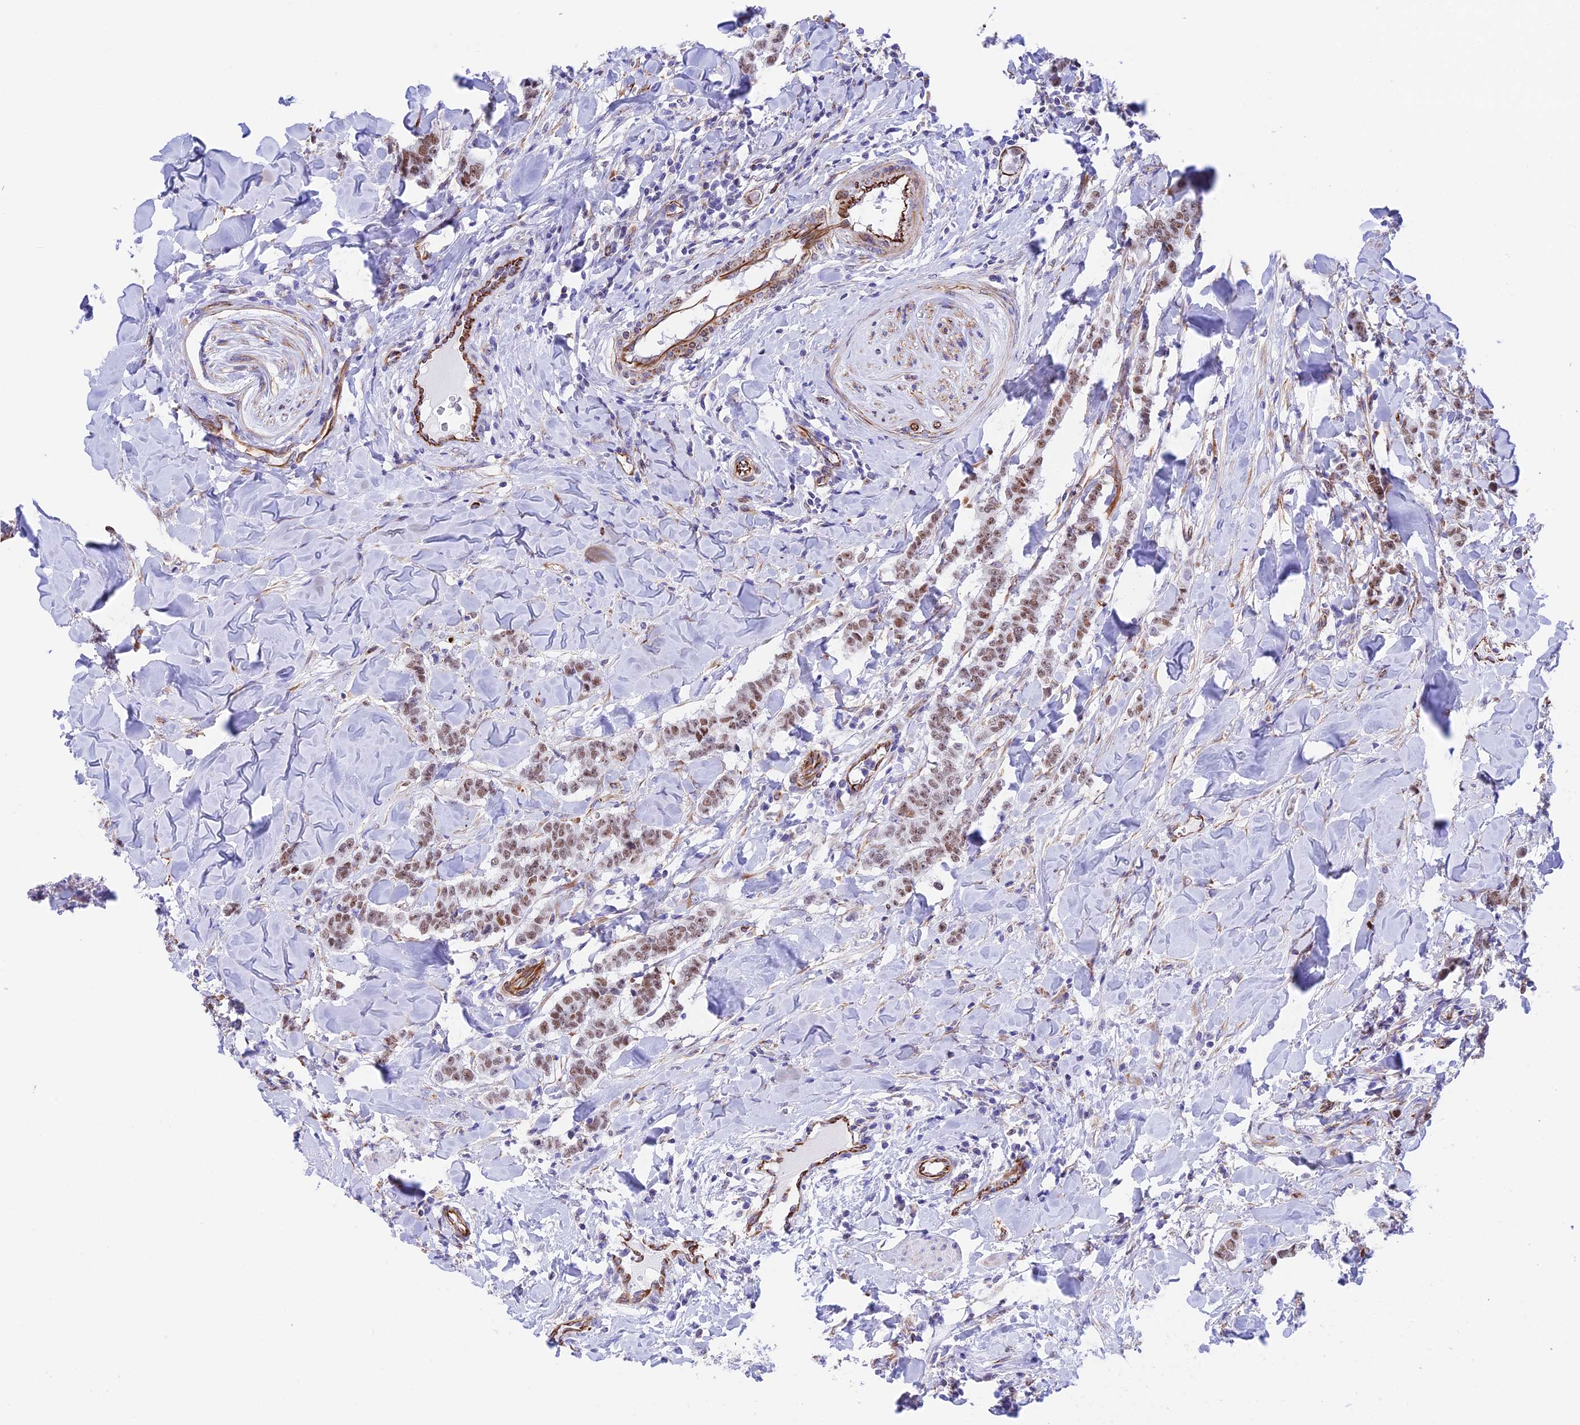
{"staining": {"intensity": "moderate", "quantity": ">75%", "location": "nuclear"}, "tissue": "breast cancer", "cell_type": "Tumor cells", "image_type": "cancer", "snomed": [{"axis": "morphology", "description": "Duct carcinoma"}, {"axis": "topography", "description": "Breast"}], "caption": "Immunohistochemical staining of breast intraductal carcinoma shows medium levels of moderate nuclear staining in approximately >75% of tumor cells.", "gene": "ZNF652", "patient": {"sex": "female", "age": 40}}